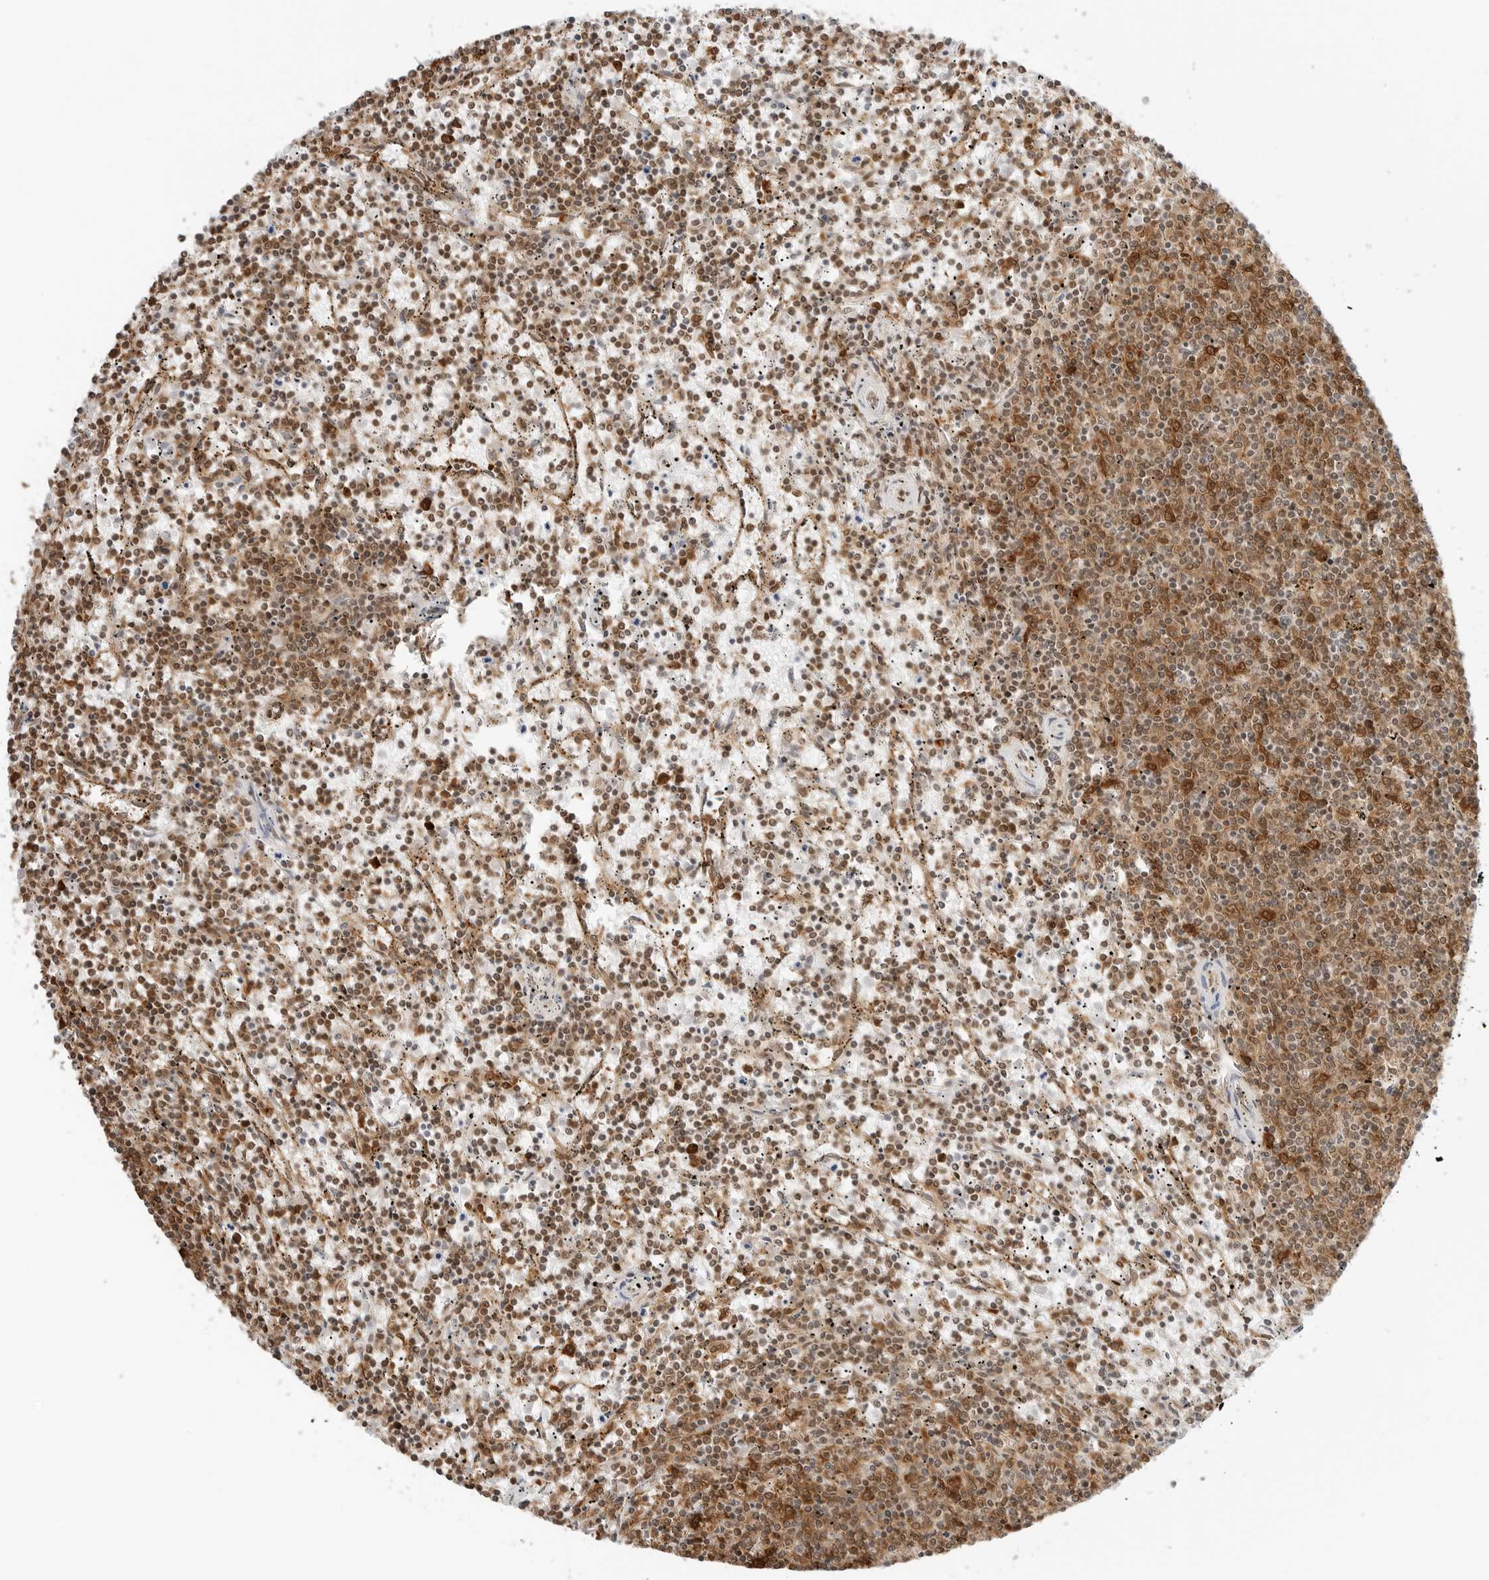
{"staining": {"intensity": "moderate", "quantity": ">75%", "location": "cytoplasmic/membranous,nuclear"}, "tissue": "lymphoma", "cell_type": "Tumor cells", "image_type": "cancer", "snomed": [{"axis": "morphology", "description": "Malignant lymphoma, non-Hodgkin's type, Low grade"}, {"axis": "topography", "description": "Spleen"}], "caption": "DAB (3,3'-diaminobenzidine) immunohistochemical staining of low-grade malignant lymphoma, non-Hodgkin's type displays moderate cytoplasmic/membranous and nuclear protein staining in about >75% of tumor cells.", "gene": "NUDC", "patient": {"sex": "female", "age": 50}}